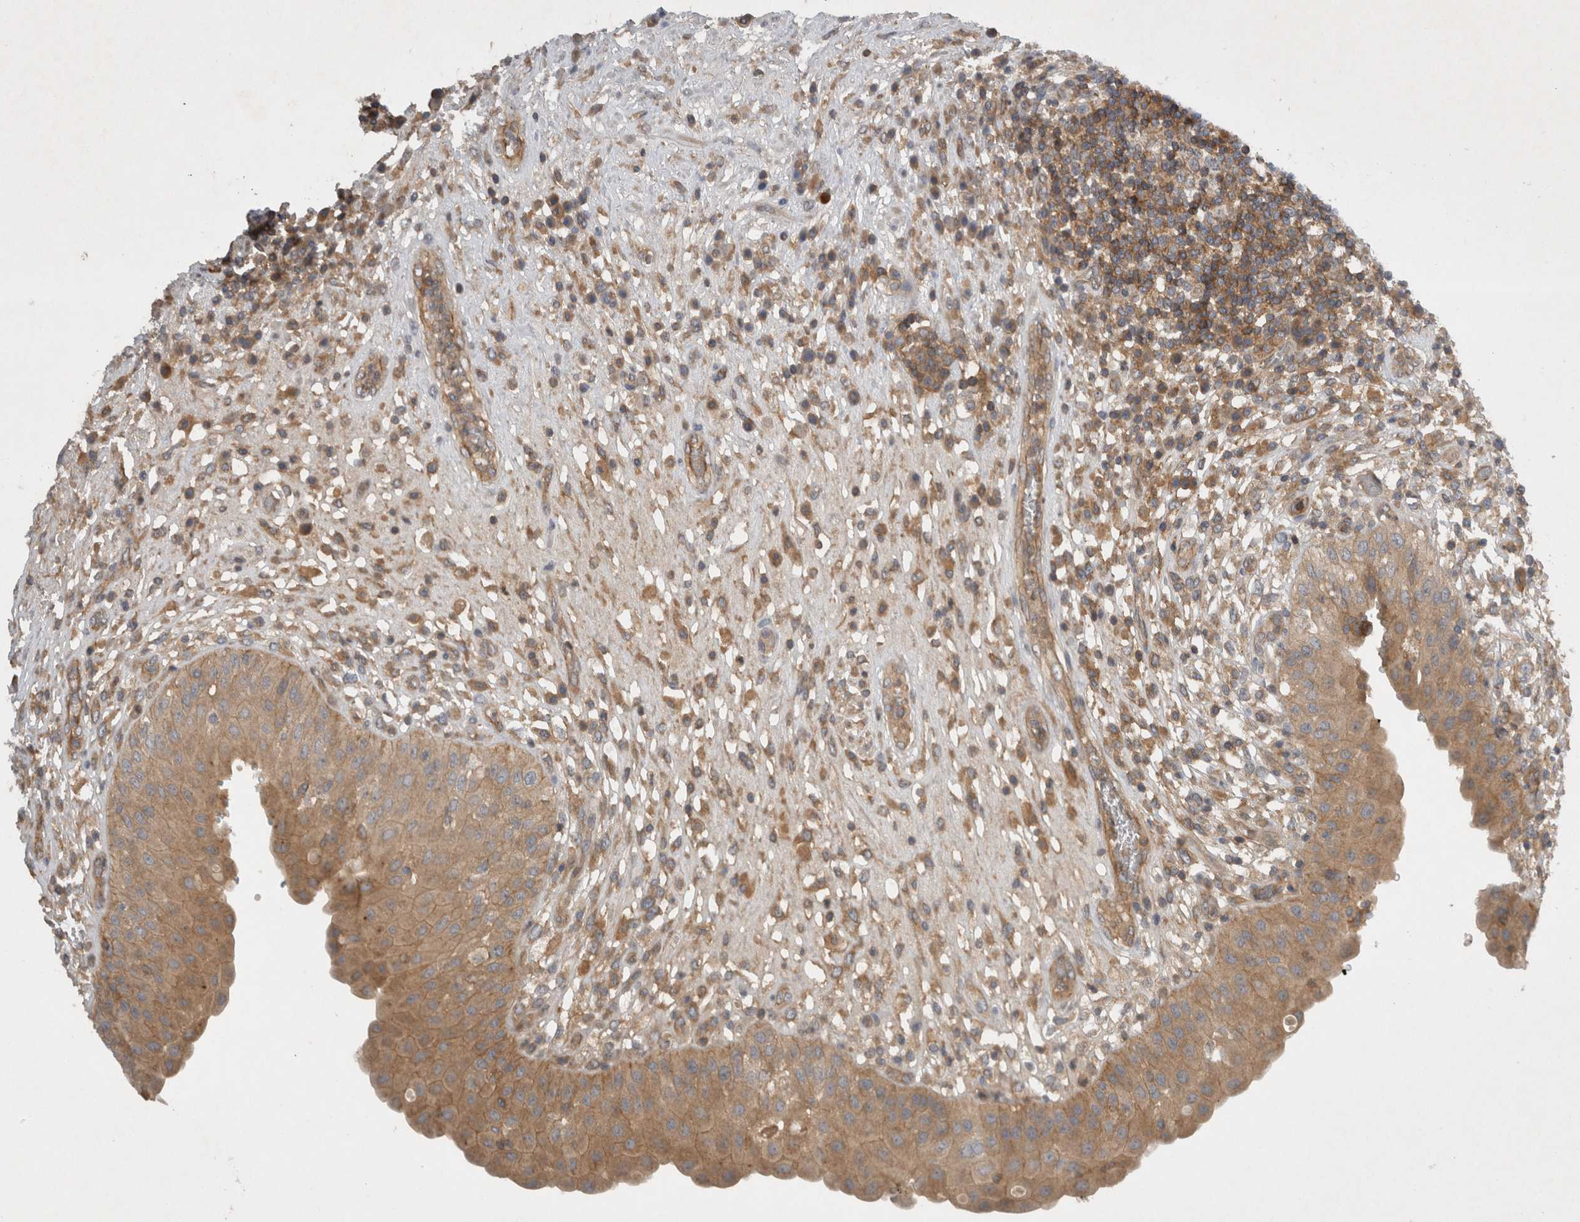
{"staining": {"intensity": "moderate", "quantity": ">75%", "location": "cytoplasmic/membranous"}, "tissue": "urinary bladder", "cell_type": "Urothelial cells", "image_type": "normal", "snomed": [{"axis": "morphology", "description": "Normal tissue, NOS"}, {"axis": "topography", "description": "Urinary bladder"}], "caption": "Protein analysis of benign urinary bladder displays moderate cytoplasmic/membranous expression in approximately >75% of urothelial cells.", "gene": "SCARA5", "patient": {"sex": "female", "age": 62}}